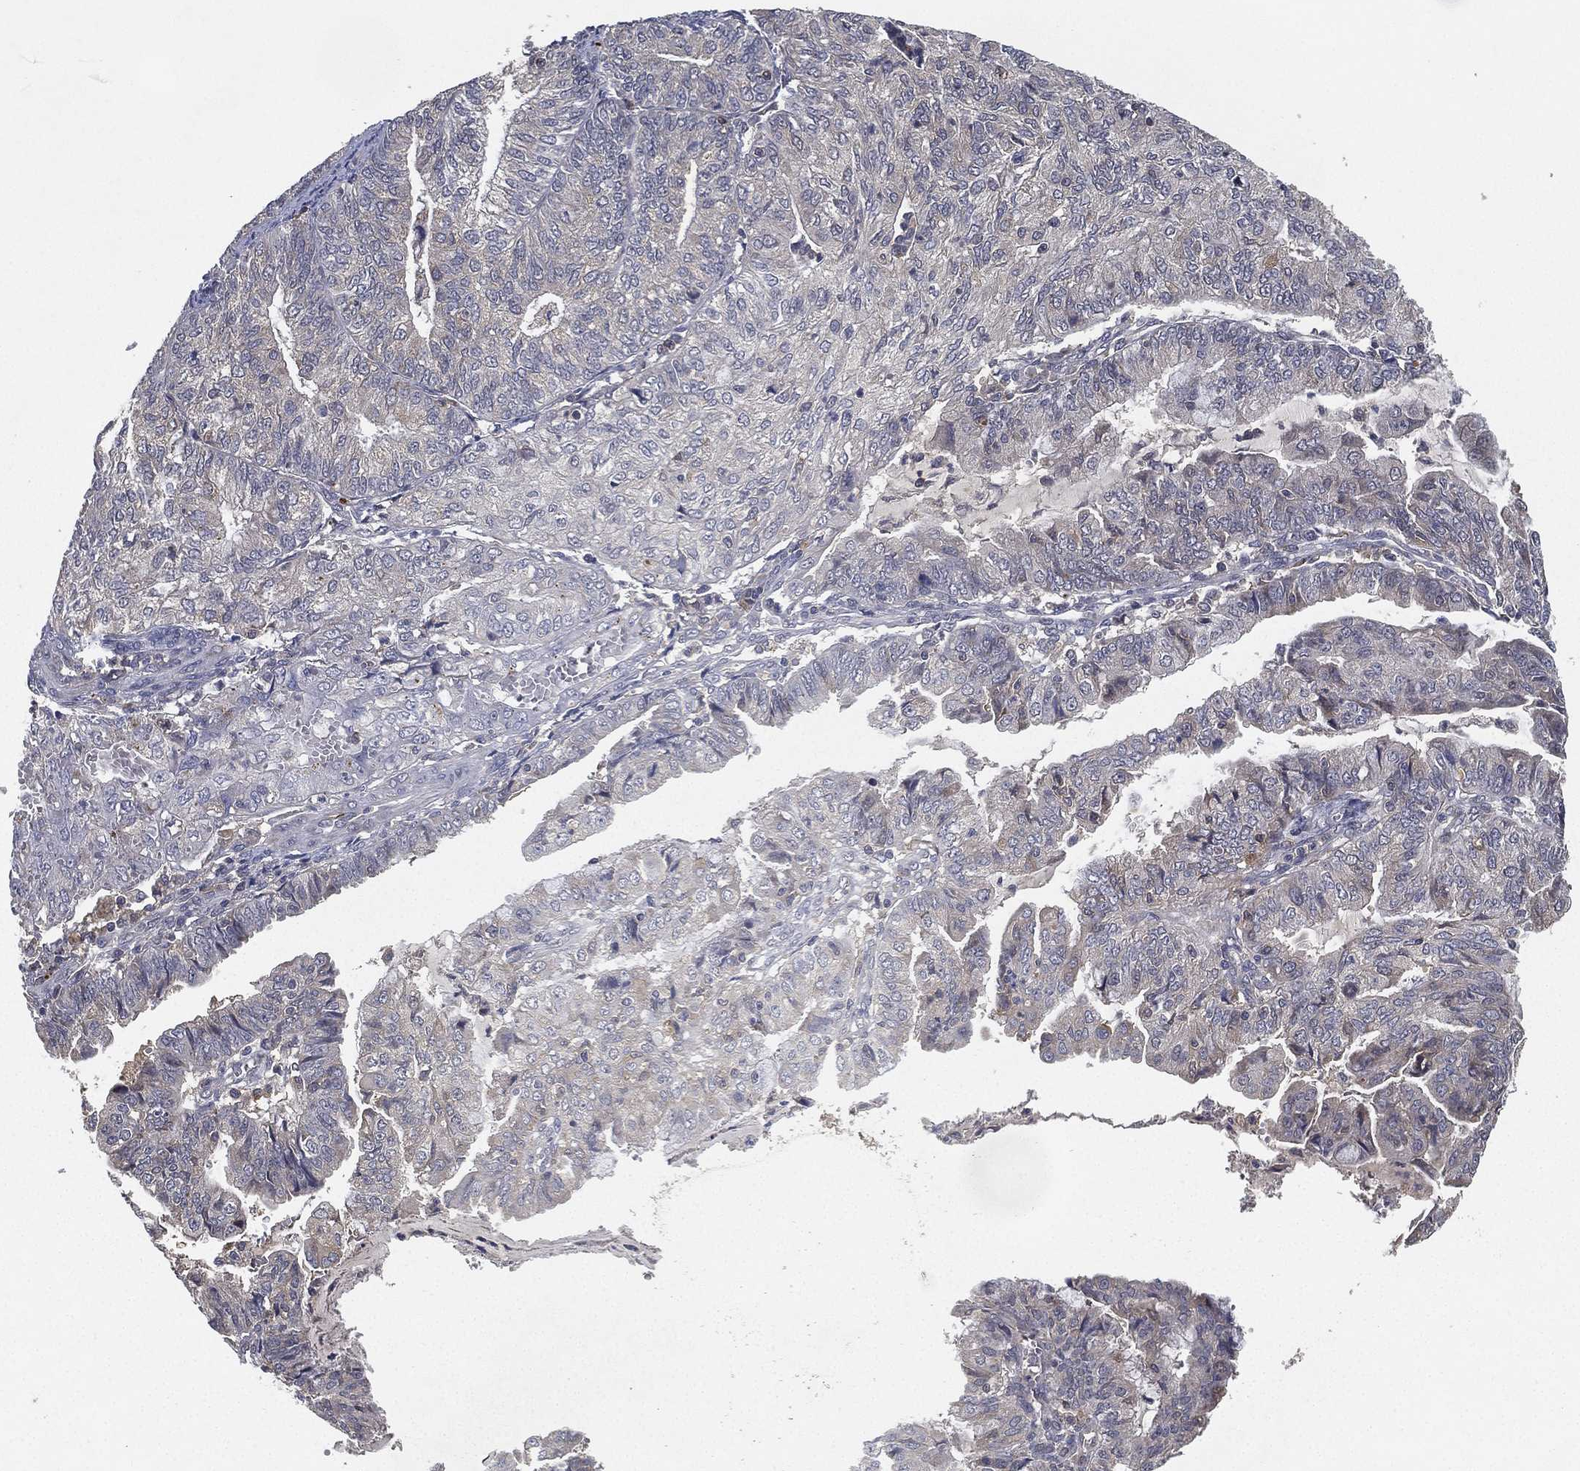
{"staining": {"intensity": "negative", "quantity": "none", "location": "none"}, "tissue": "endometrial cancer", "cell_type": "Tumor cells", "image_type": "cancer", "snomed": [{"axis": "morphology", "description": "Adenocarcinoma, NOS"}, {"axis": "topography", "description": "Endometrium"}], "caption": "An image of human endometrial cancer (adenocarcinoma) is negative for staining in tumor cells.", "gene": "CFAP251", "patient": {"sex": "female", "age": 82}}